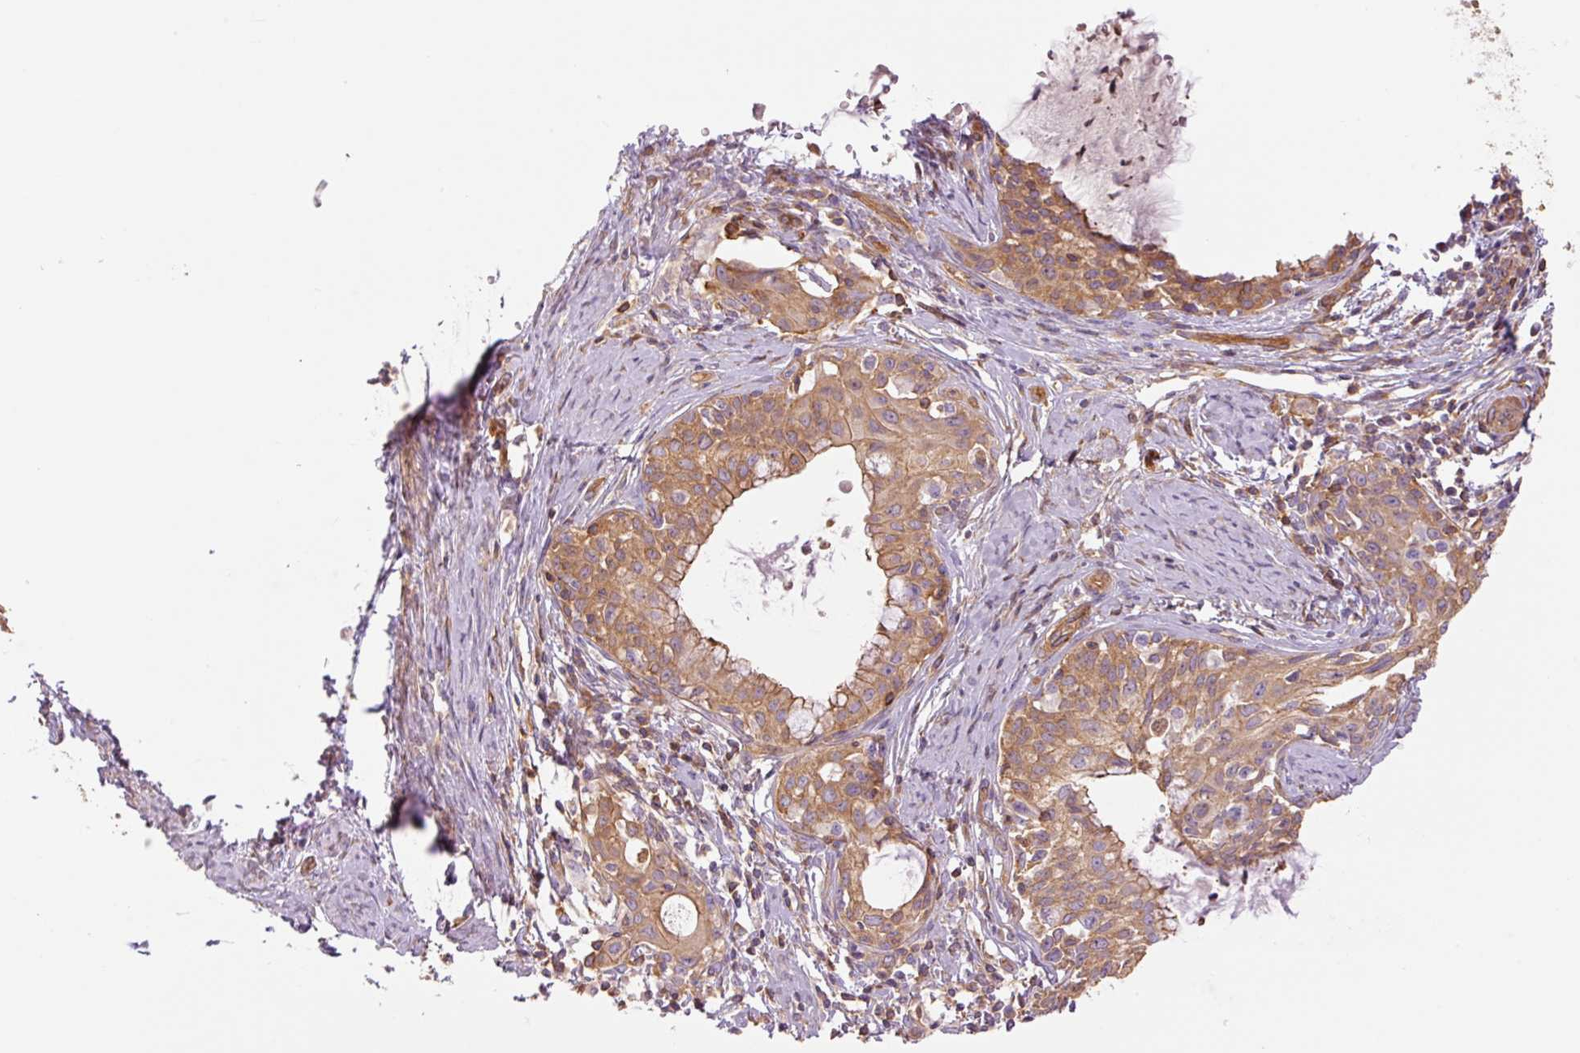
{"staining": {"intensity": "moderate", "quantity": ">75%", "location": "cytoplasmic/membranous"}, "tissue": "cervical cancer", "cell_type": "Tumor cells", "image_type": "cancer", "snomed": [{"axis": "morphology", "description": "Squamous cell carcinoma, NOS"}, {"axis": "morphology", "description": "Adenocarcinoma, NOS"}, {"axis": "topography", "description": "Cervix"}], "caption": "Immunohistochemical staining of human cervical squamous cell carcinoma exhibits moderate cytoplasmic/membranous protein expression in about >75% of tumor cells. (Brightfield microscopy of DAB IHC at high magnification).", "gene": "PPP1R1B", "patient": {"sex": "female", "age": 52}}